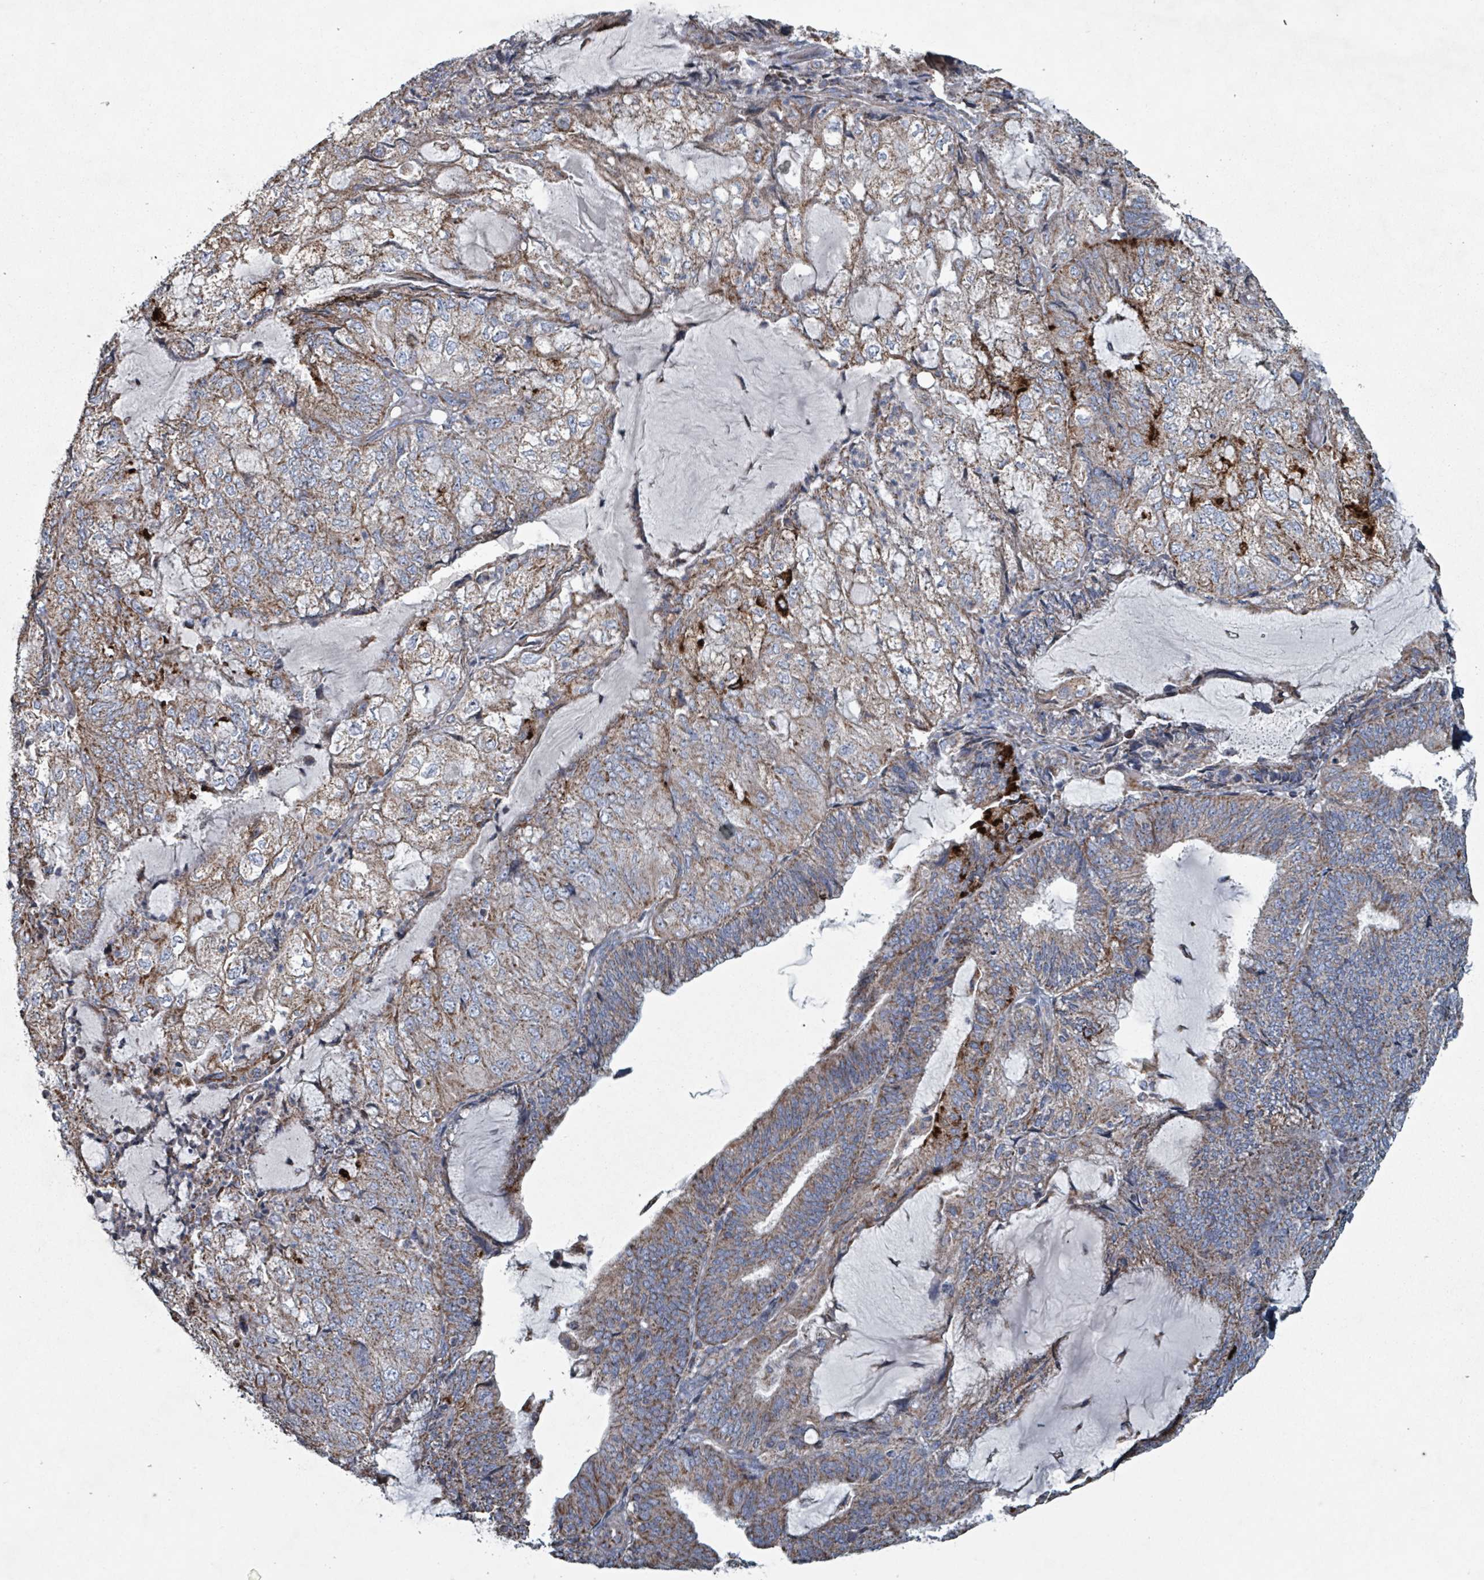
{"staining": {"intensity": "moderate", "quantity": ">75%", "location": "cytoplasmic/membranous"}, "tissue": "endometrial cancer", "cell_type": "Tumor cells", "image_type": "cancer", "snomed": [{"axis": "morphology", "description": "Adenocarcinoma, NOS"}, {"axis": "topography", "description": "Endometrium"}], "caption": "This is an image of IHC staining of endometrial cancer (adenocarcinoma), which shows moderate expression in the cytoplasmic/membranous of tumor cells.", "gene": "ABHD18", "patient": {"sex": "female", "age": 81}}